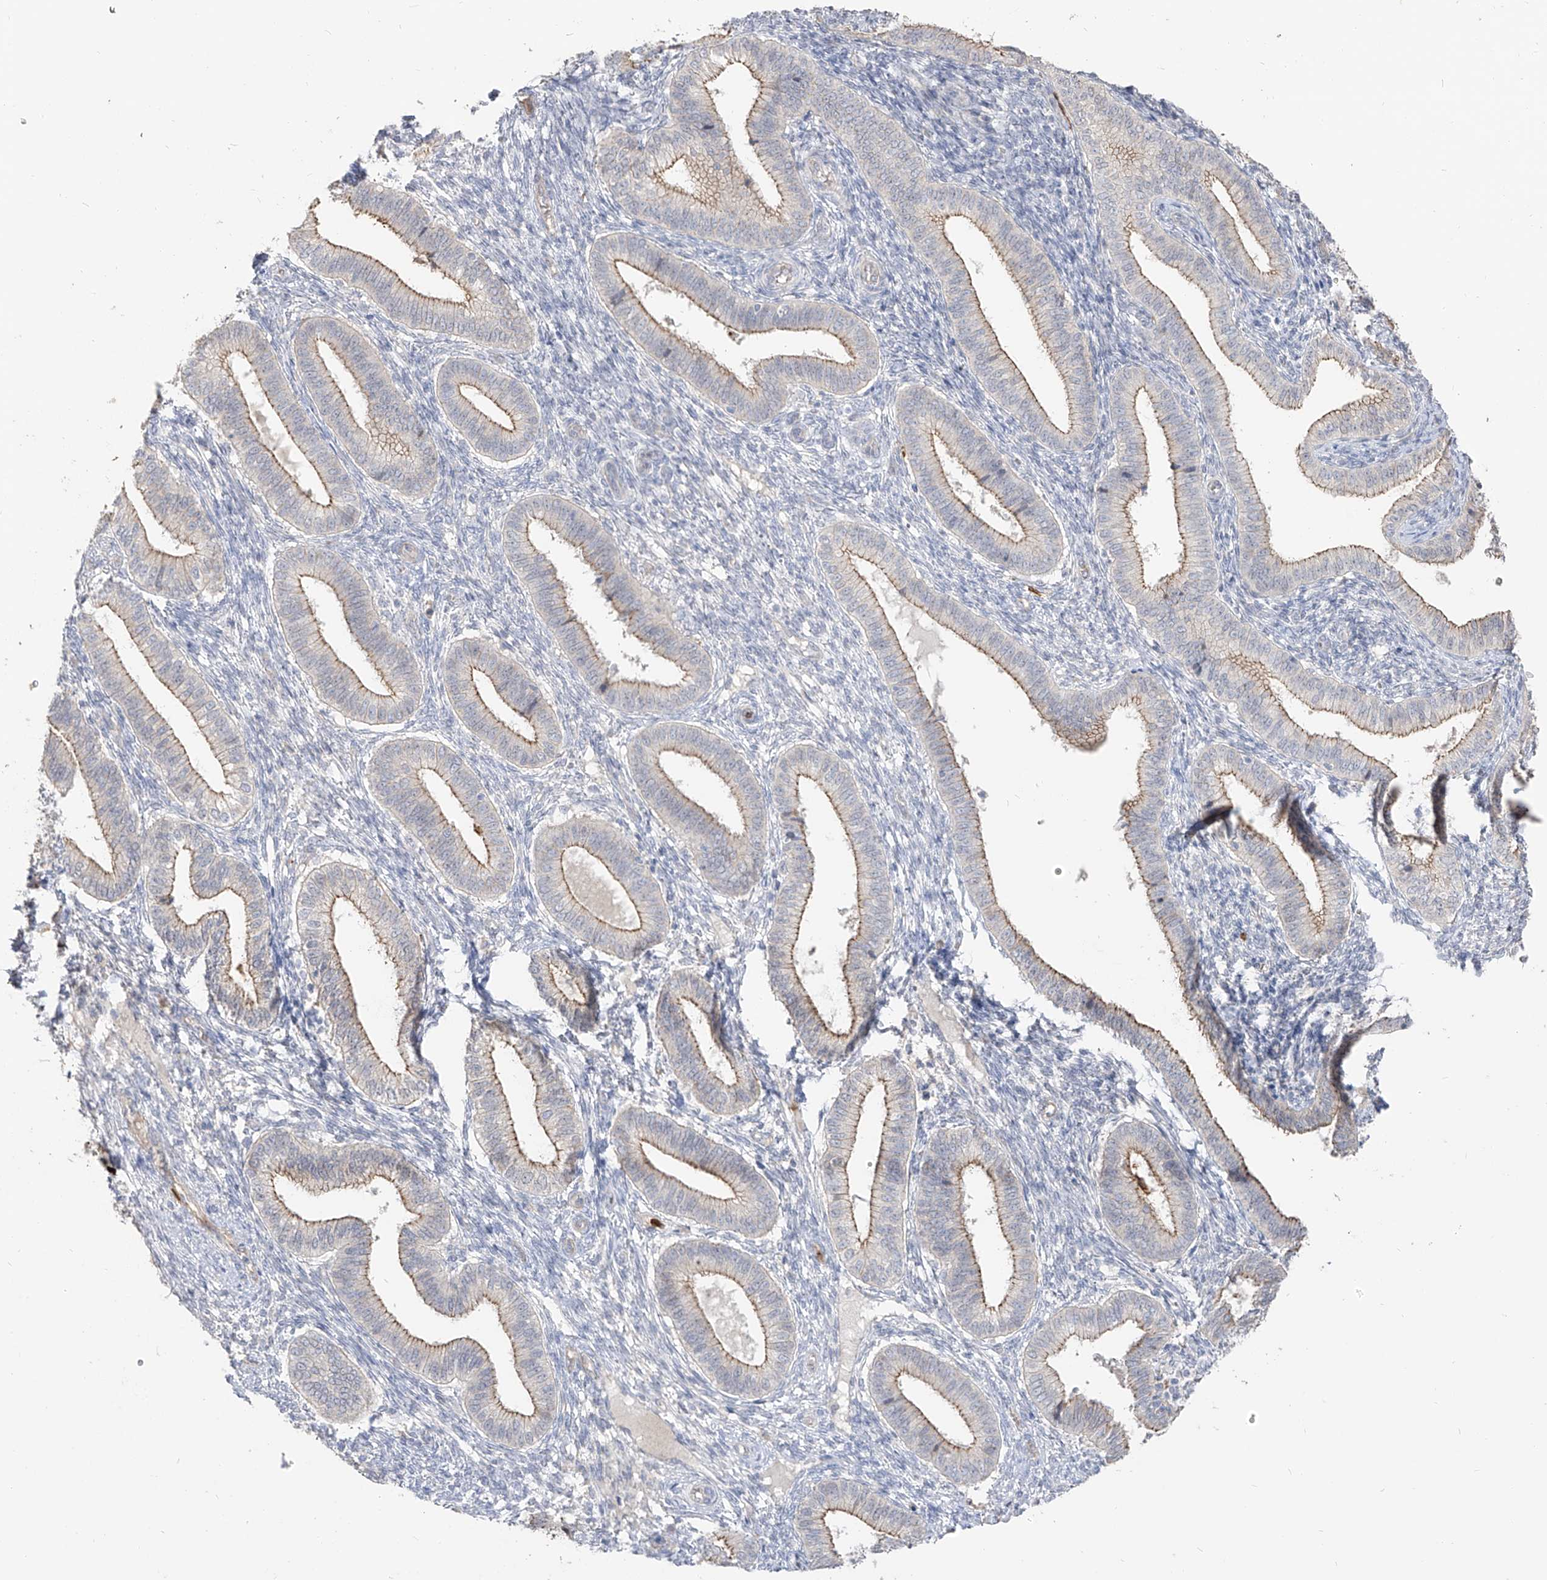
{"staining": {"intensity": "negative", "quantity": "none", "location": "none"}, "tissue": "endometrium", "cell_type": "Cells in endometrial stroma", "image_type": "normal", "snomed": [{"axis": "morphology", "description": "Normal tissue, NOS"}, {"axis": "topography", "description": "Endometrium"}], "caption": "Immunohistochemistry image of normal endometrium: human endometrium stained with DAB shows no significant protein positivity in cells in endometrial stroma. Nuclei are stained in blue.", "gene": "ZNF227", "patient": {"sex": "female", "age": 39}}